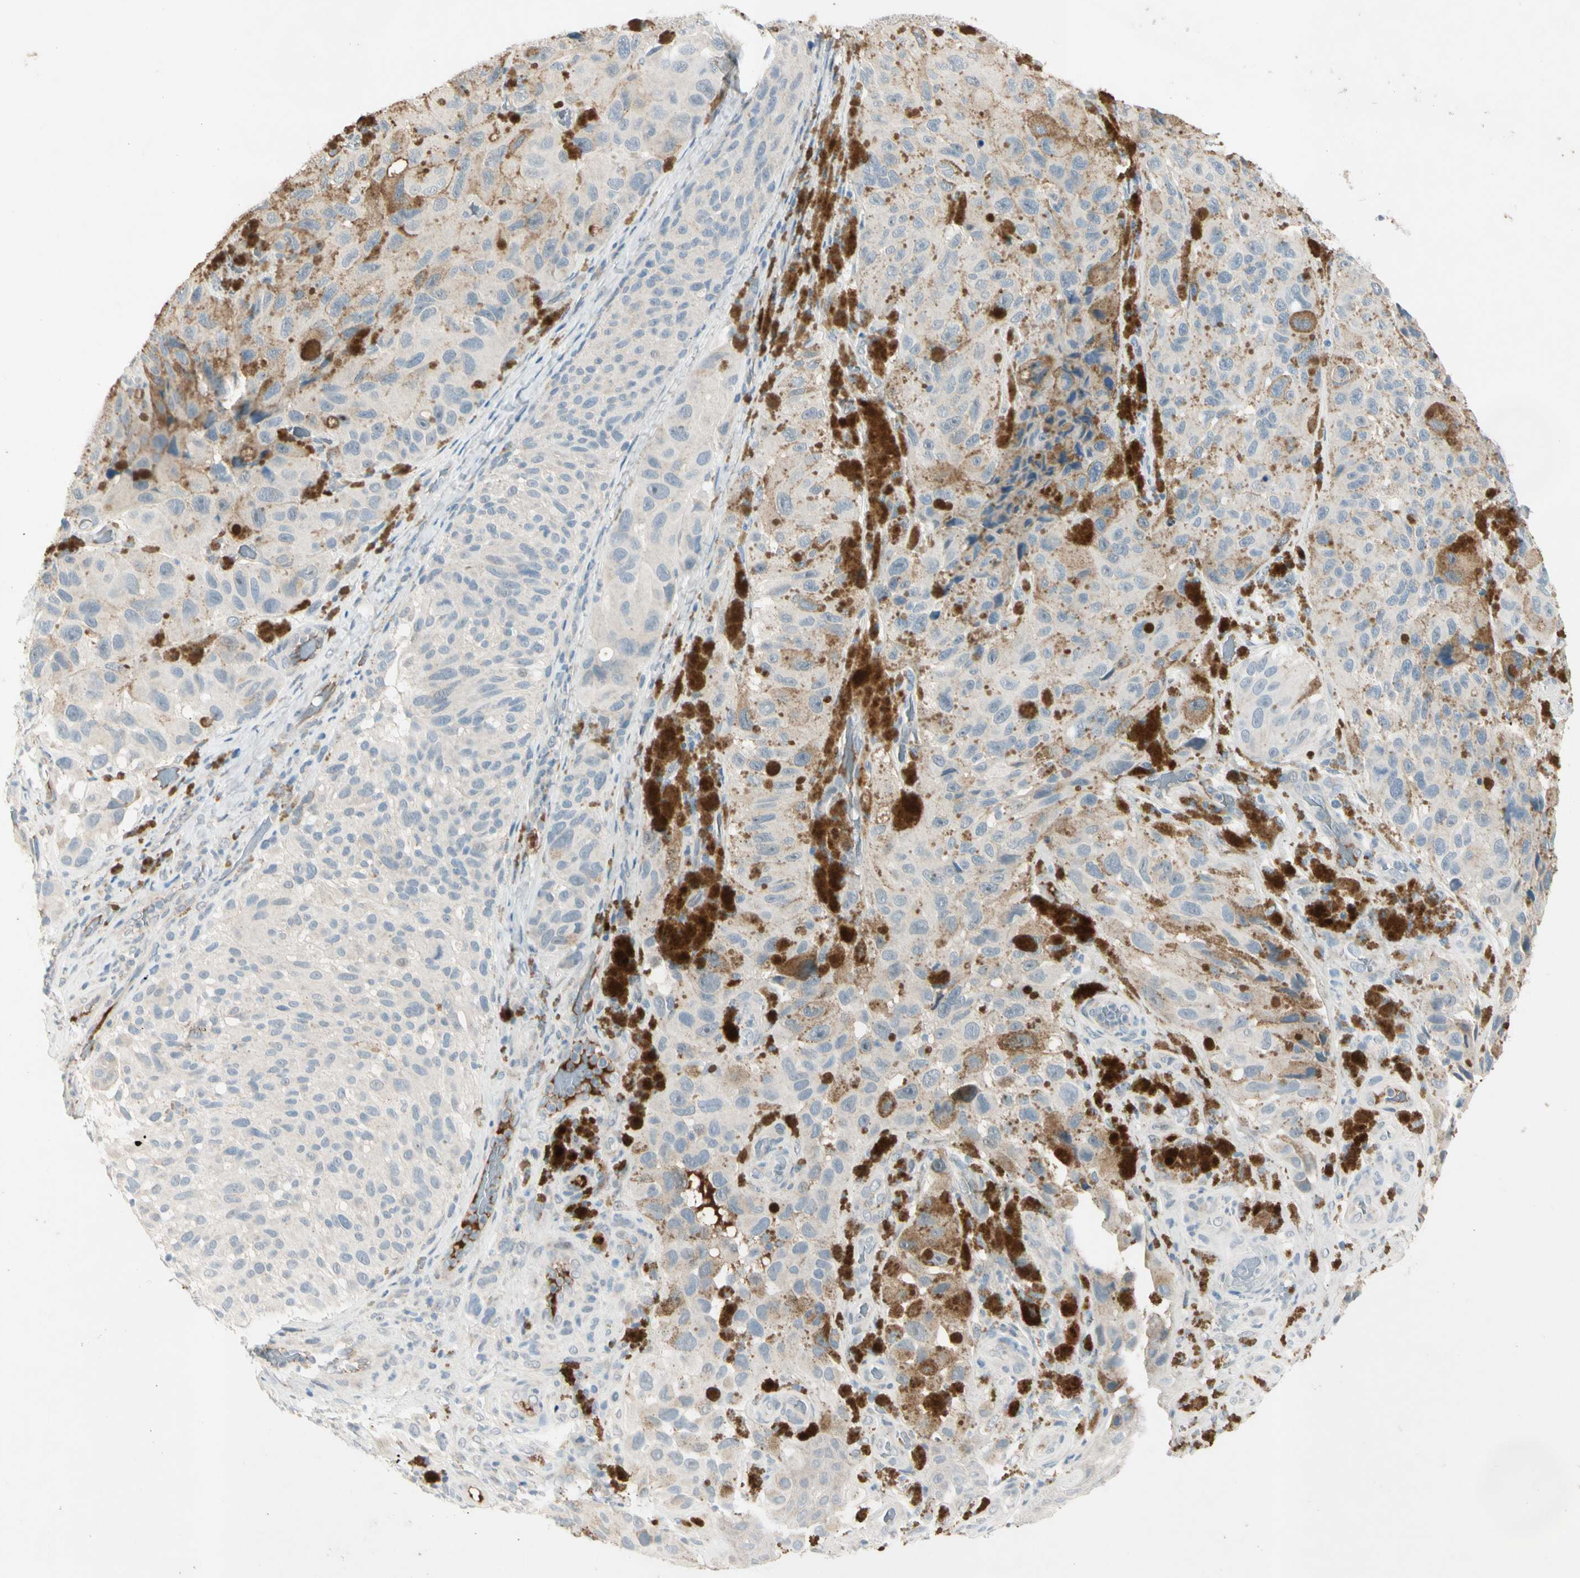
{"staining": {"intensity": "negative", "quantity": "none", "location": "none"}, "tissue": "melanoma", "cell_type": "Tumor cells", "image_type": "cancer", "snomed": [{"axis": "morphology", "description": "Malignant melanoma, NOS"}, {"axis": "topography", "description": "Skin"}], "caption": "An image of malignant melanoma stained for a protein shows no brown staining in tumor cells. (Immunohistochemistry, brightfield microscopy, high magnification).", "gene": "SERPIND1", "patient": {"sex": "female", "age": 73}}